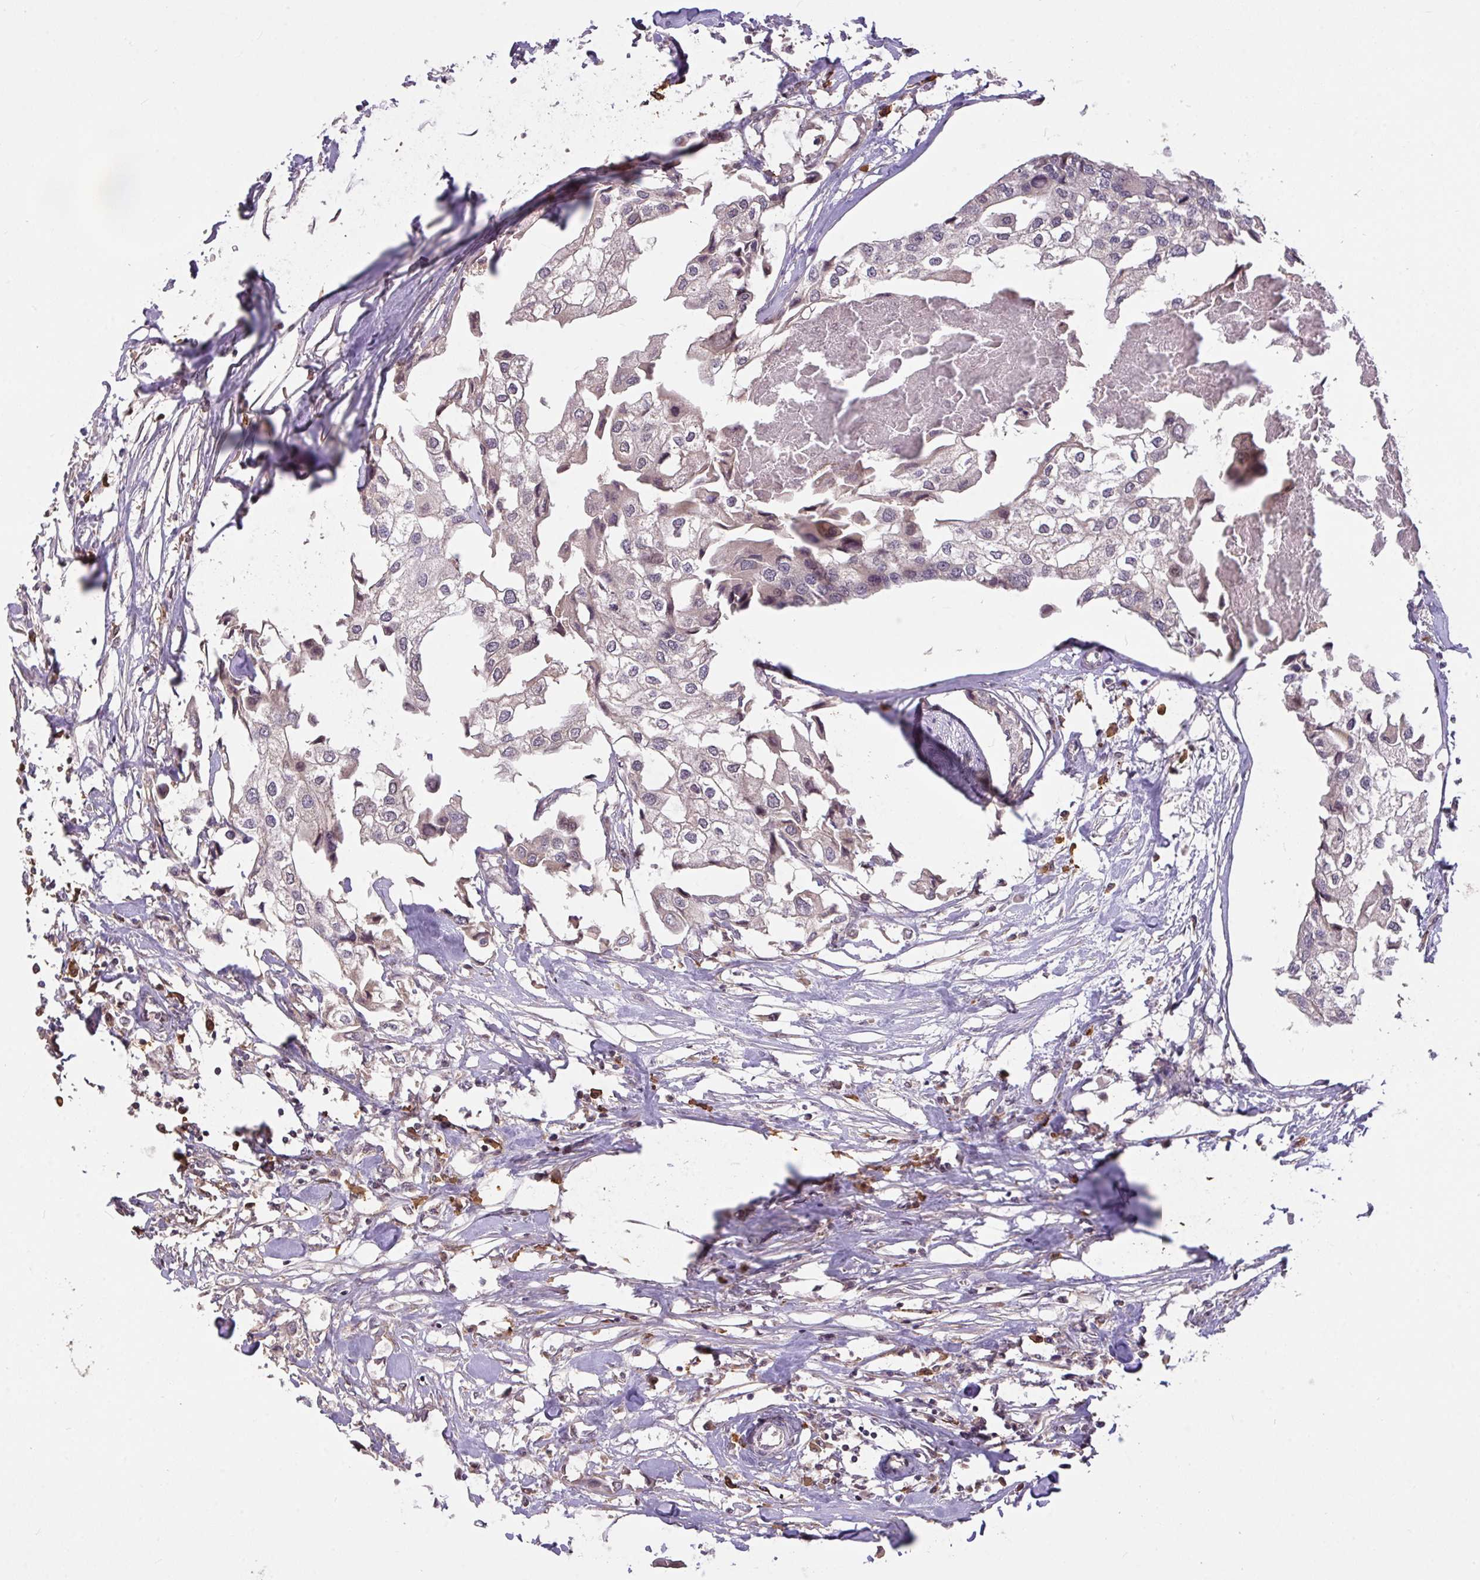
{"staining": {"intensity": "negative", "quantity": "none", "location": "none"}, "tissue": "urothelial cancer", "cell_type": "Tumor cells", "image_type": "cancer", "snomed": [{"axis": "morphology", "description": "Urothelial carcinoma, High grade"}, {"axis": "topography", "description": "Urinary bladder"}], "caption": "Immunohistochemistry of human urothelial cancer displays no staining in tumor cells. Nuclei are stained in blue.", "gene": "FCER1A", "patient": {"sex": "male", "age": 64}}